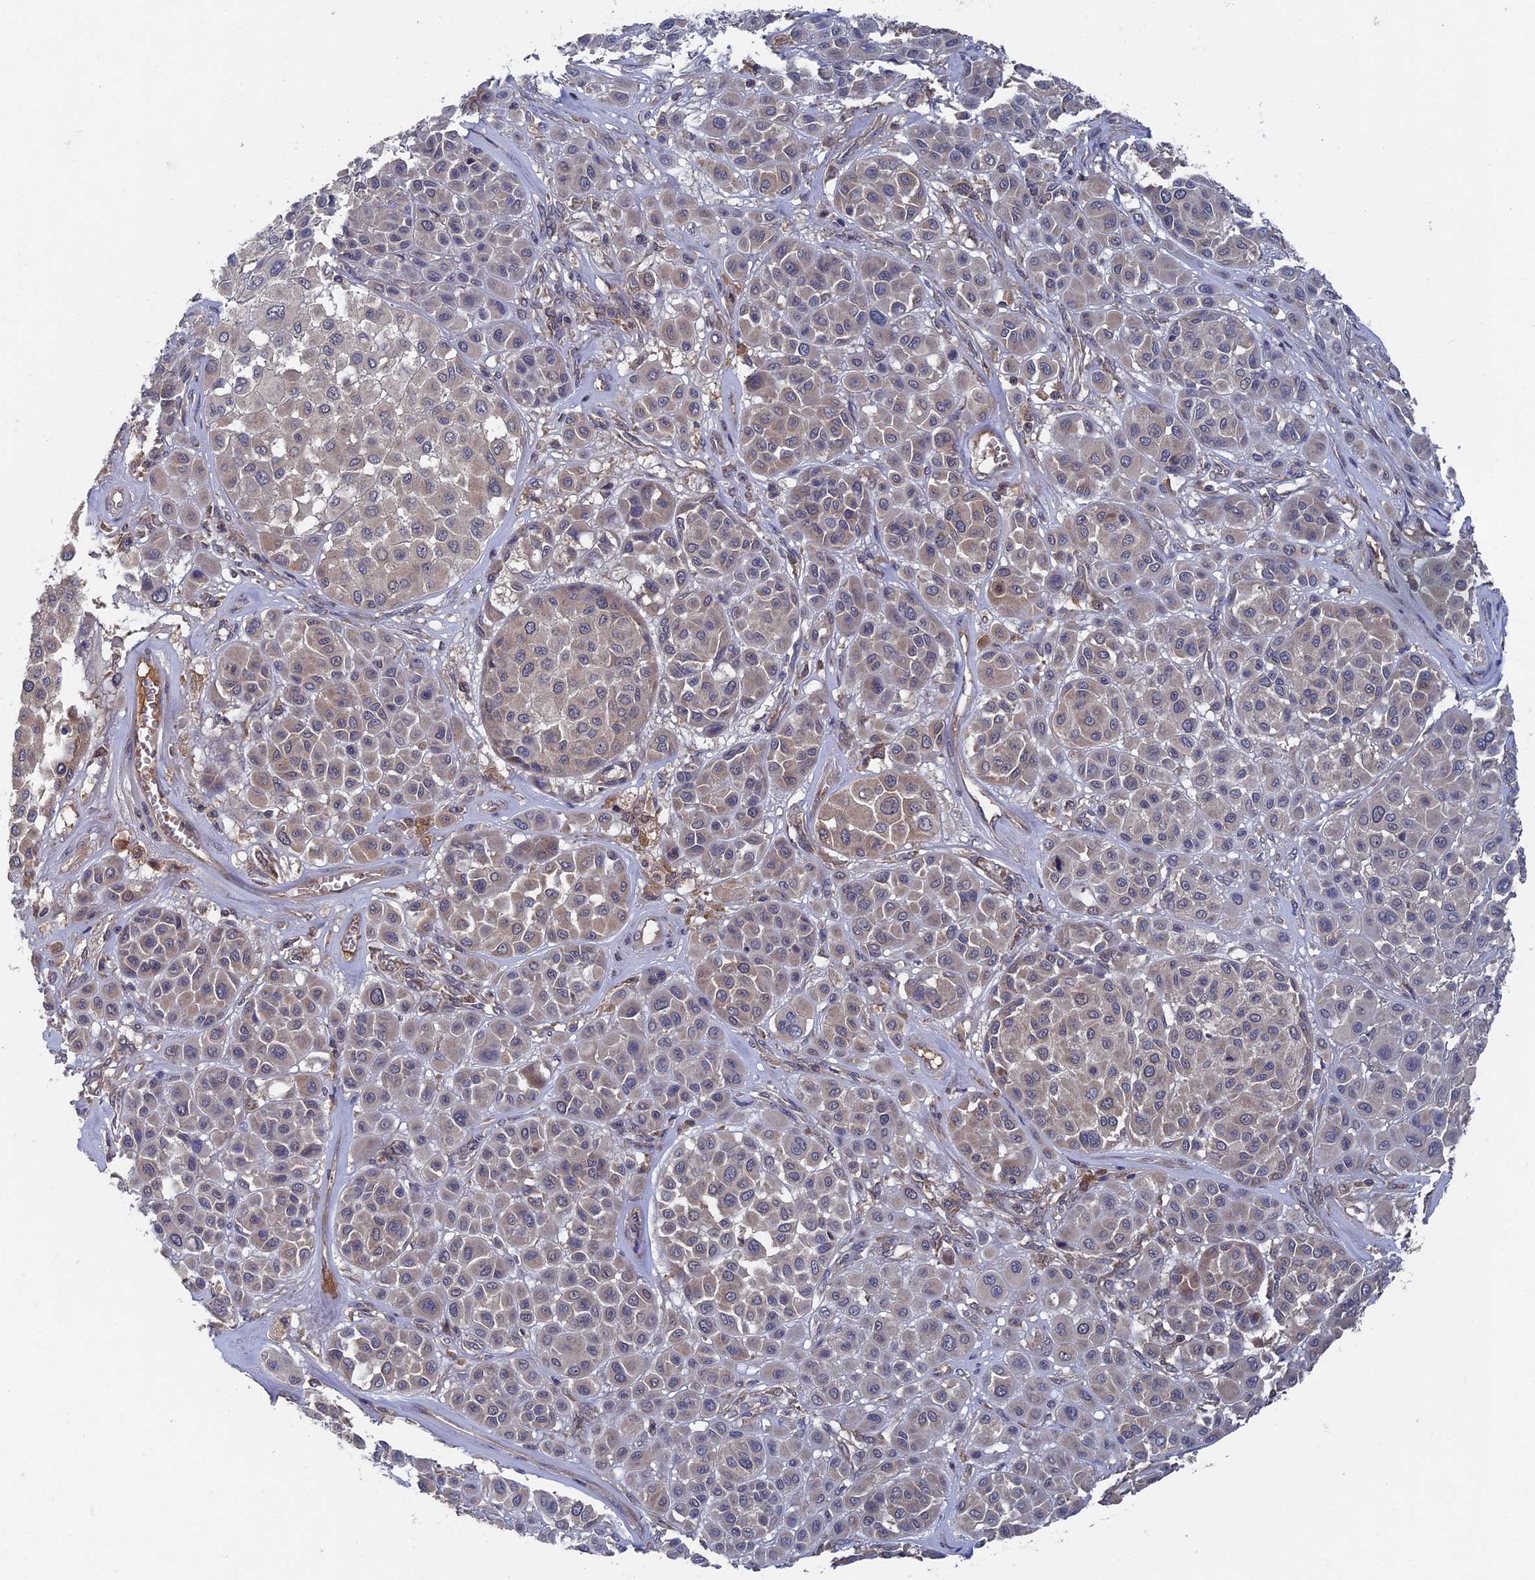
{"staining": {"intensity": "weak", "quantity": "<25%", "location": "cytoplasmic/membranous"}, "tissue": "melanoma", "cell_type": "Tumor cells", "image_type": "cancer", "snomed": [{"axis": "morphology", "description": "Malignant melanoma, Metastatic site"}, {"axis": "topography", "description": "Soft tissue"}], "caption": "This image is of malignant melanoma (metastatic site) stained with immunohistochemistry to label a protein in brown with the nuclei are counter-stained blue. There is no positivity in tumor cells.", "gene": "RAB15", "patient": {"sex": "male", "age": 41}}